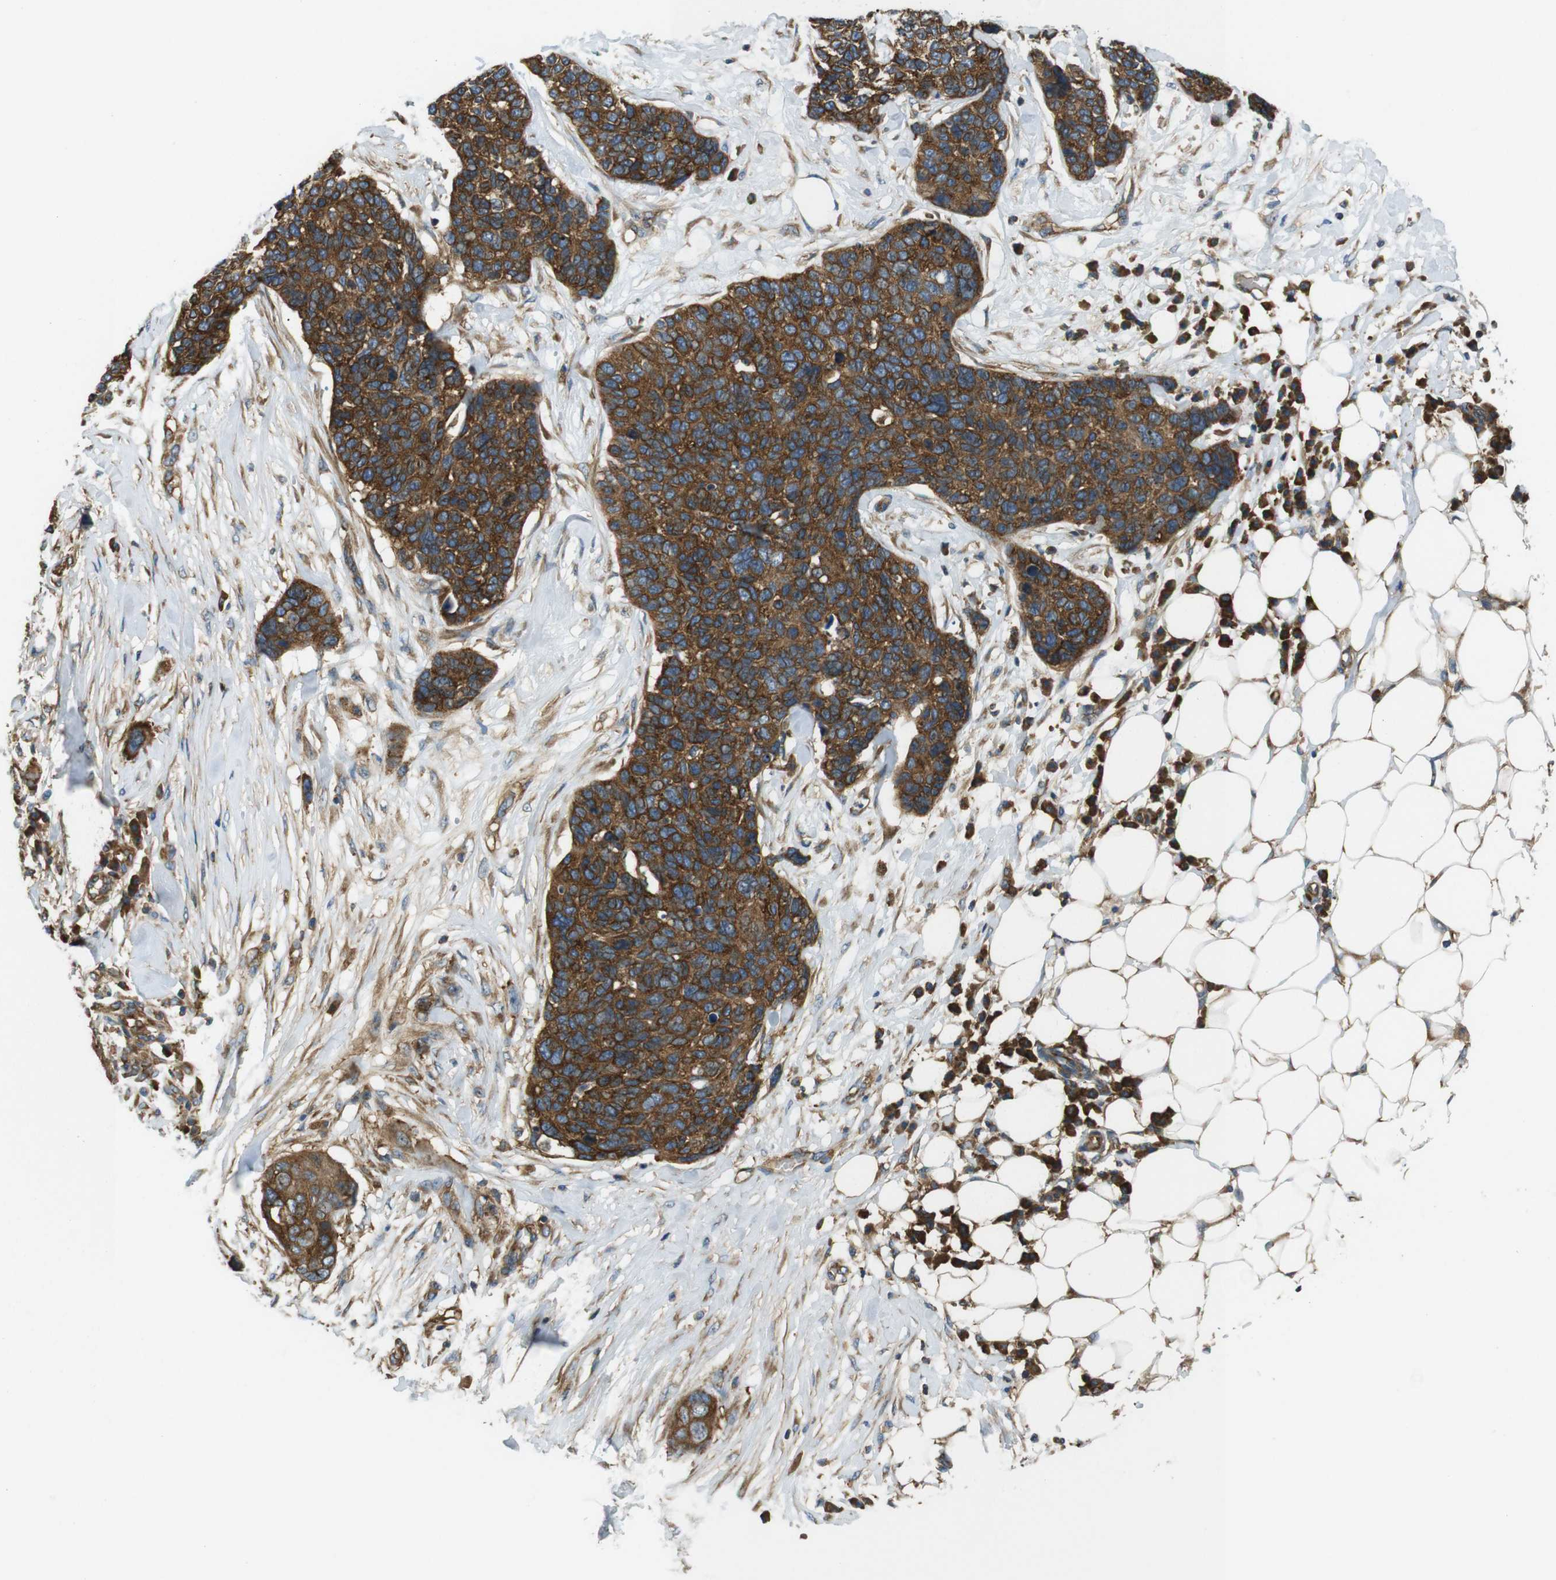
{"staining": {"intensity": "moderate", "quantity": ">75%", "location": "cytoplasmic/membranous"}, "tissue": "skin cancer", "cell_type": "Tumor cells", "image_type": "cancer", "snomed": [{"axis": "morphology", "description": "Squamous cell carcinoma in situ, NOS"}, {"axis": "morphology", "description": "Squamous cell carcinoma, NOS"}, {"axis": "topography", "description": "Skin"}], "caption": "Moderate cytoplasmic/membranous staining is present in about >75% of tumor cells in squamous cell carcinoma (skin).", "gene": "TSC1", "patient": {"sex": "male", "age": 93}}